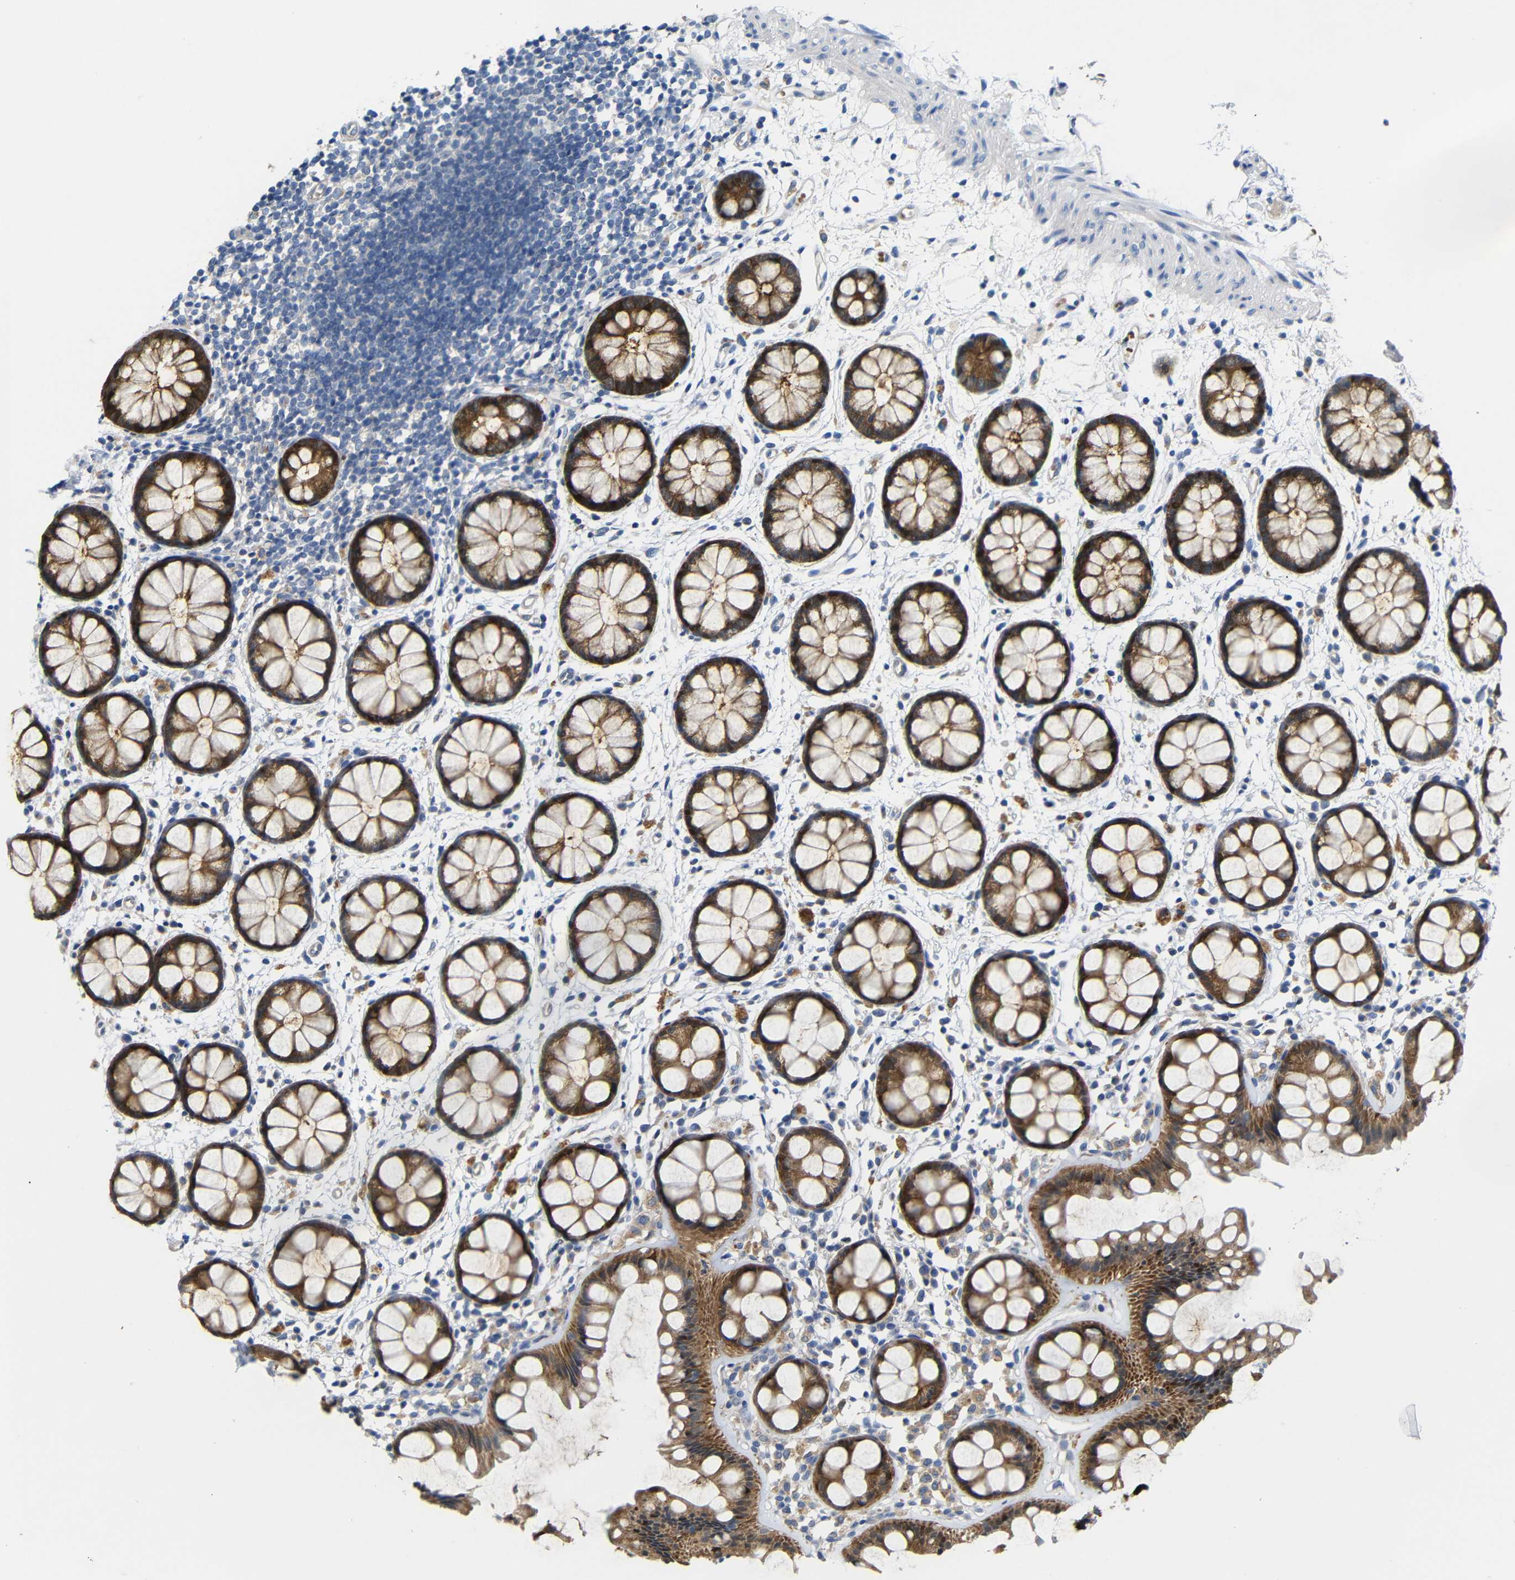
{"staining": {"intensity": "strong", "quantity": ">75%", "location": "cytoplasmic/membranous"}, "tissue": "rectum", "cell_type": "Glandular cells", "image_type": "normal", "snomed": [{"axis": "morphology", "description": "Normal tissue, NOS"}, {"axis": "topography", "description": "Rectum"}], "caption": "Strong cytoplasmic/membranous staining for a protein is seen in about >75% of glandular cells of unremarkable rectum using immunohistochemistry.", "gene": "TBC1D32", "patient": {"sex": "female", "age": 66}}